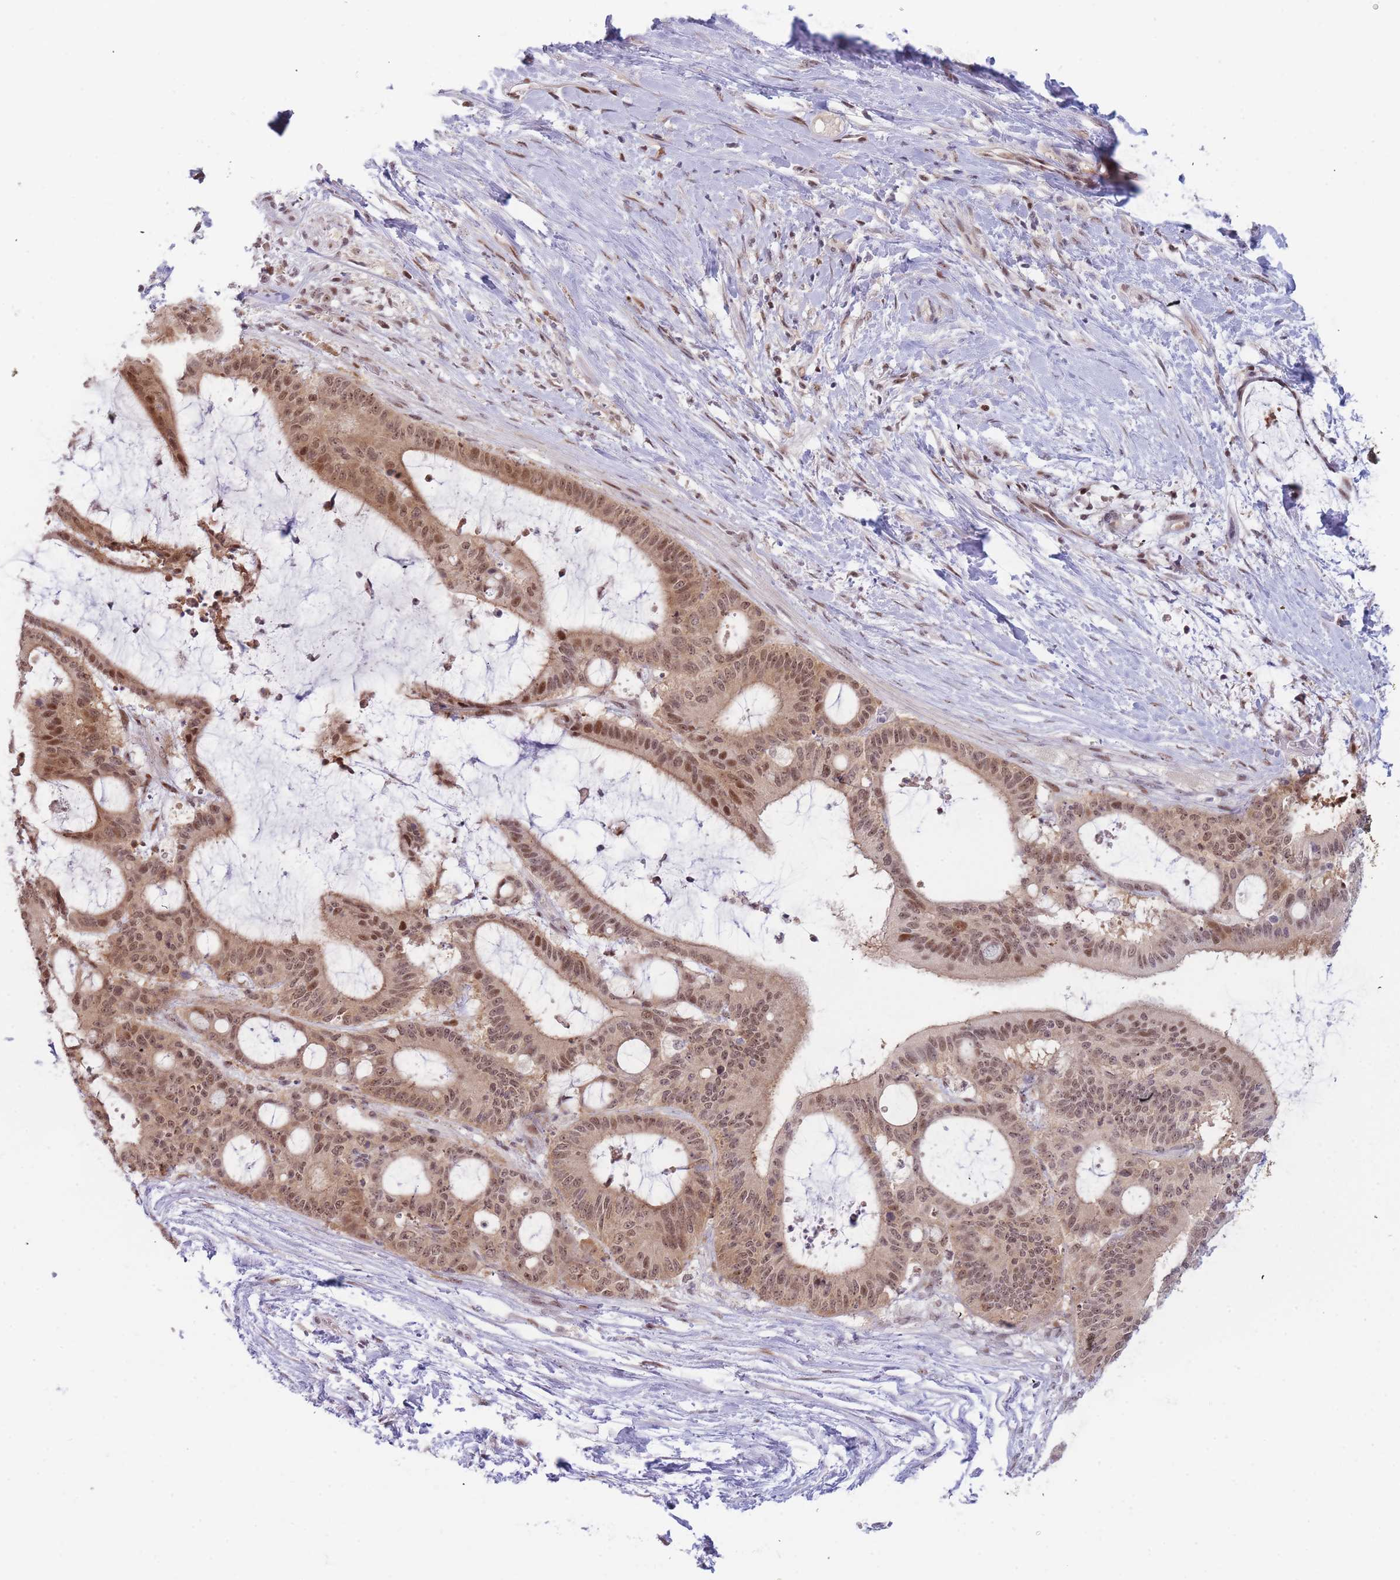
{"staining": {"intensity": "moderate", "quantity": ">75%", "location": "cytoplasmic/membranous,nuclear"}, "tissue": "liver cancer", "cell_type": "Tumor cells", "image_type": "cancer", "snomed": [{"axis": "morphology", "description": "Normal tissue, NOS"}, {"axis": "morphology", "description": "Cholangiocarcinoma"}, {"axis": "topography", "description": "Liver"}, {"axis": "topography", "description": "Peripheral nerve tissue"}], "caption": "An immunohistochemistry image of tumor tissue is shown. Protein staining in brown labels moderate cytoplasmic/membranous and nuclear positivity in liver cancer within tumor cells. (DAB IHC with brightfield microscopy, high magnification).", "gene": "DEAF1", "patient": {"sex": "female", "age": 73}}